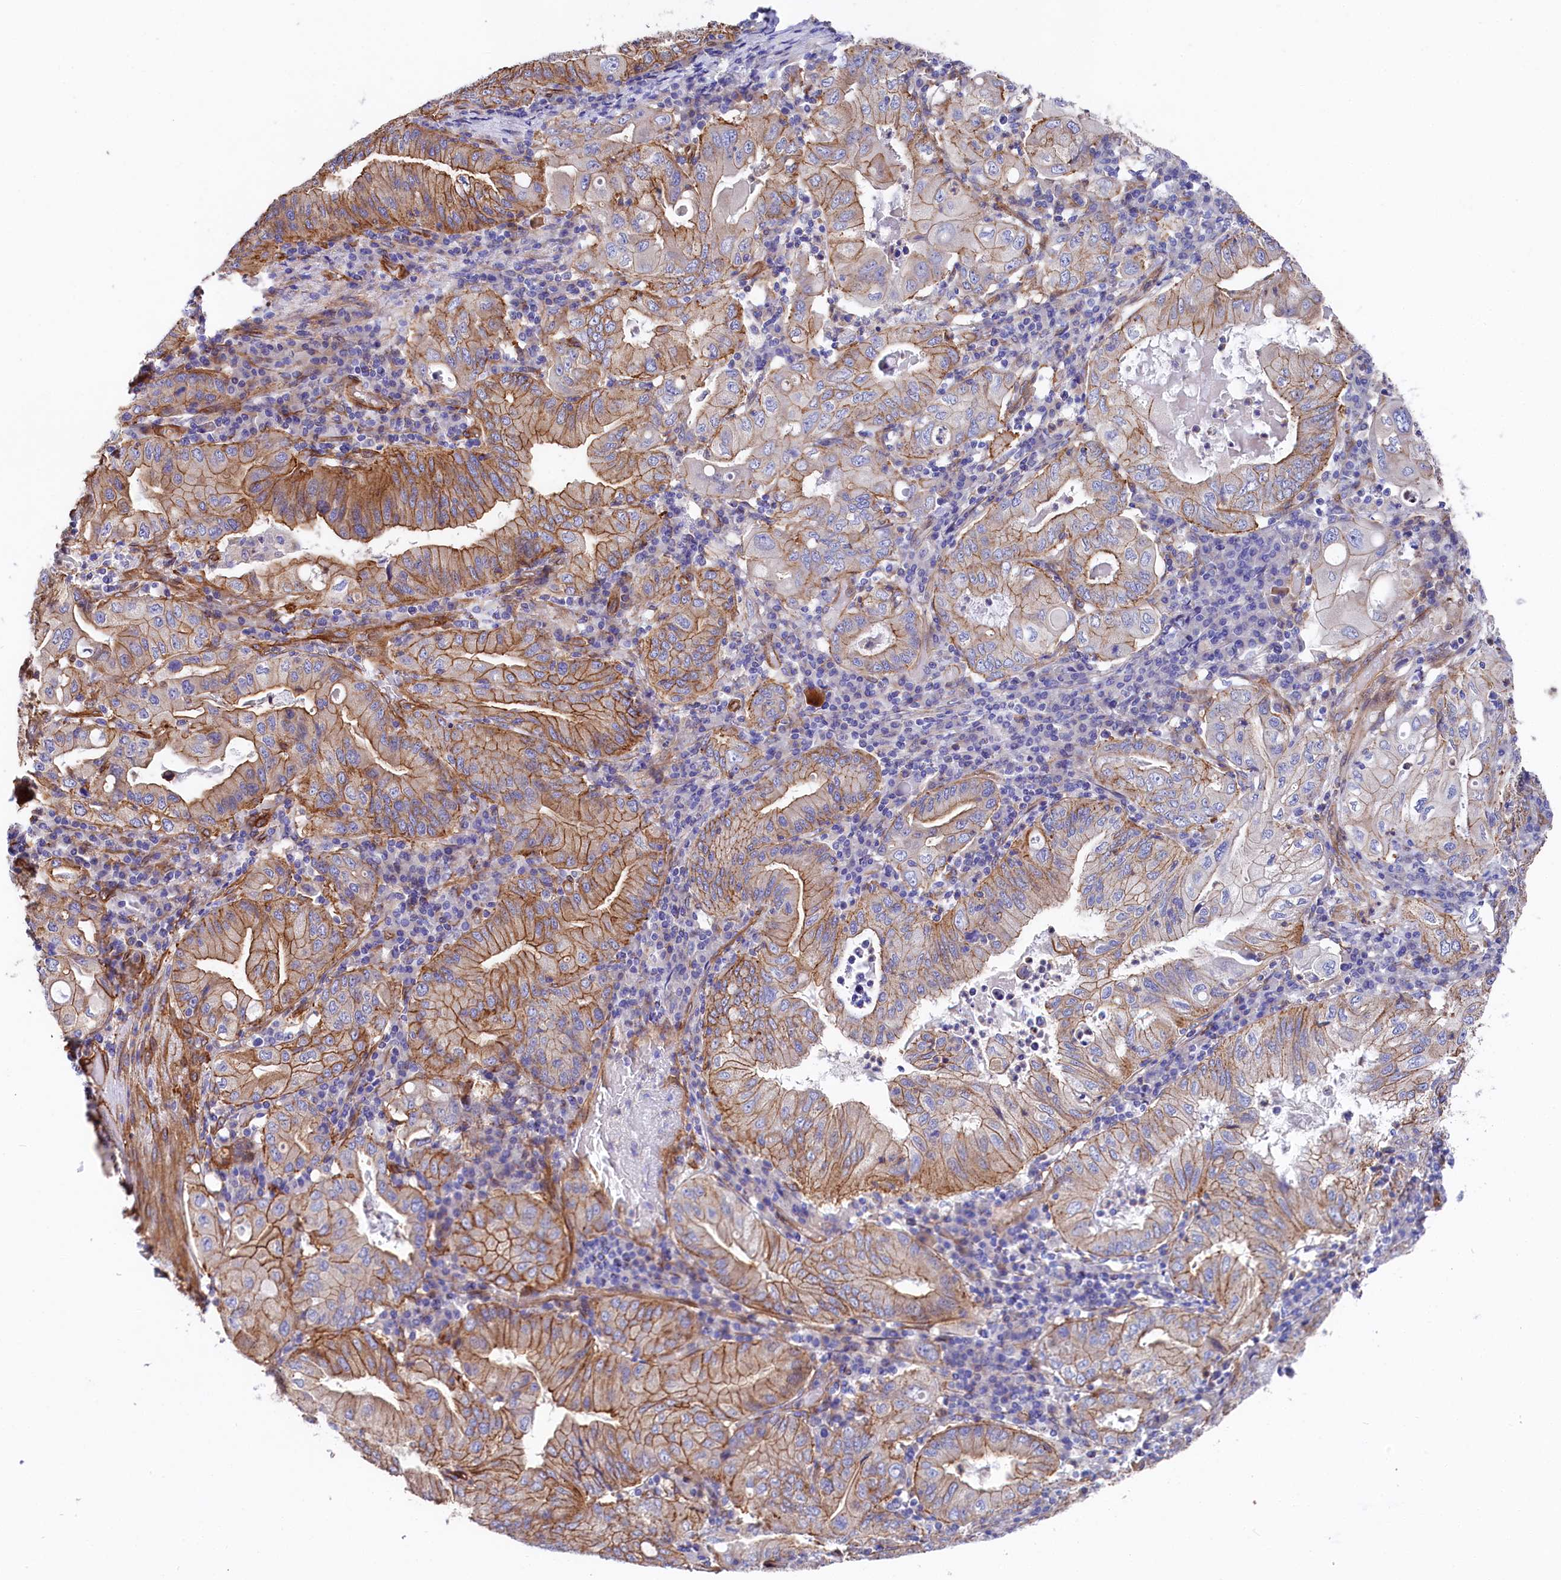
{"staining": {"intensity": "moderate", "quantity": ">75%", "location": "cytoplasmic/membranous"}, "tissue": "stomach cancer", "cell_type": "Tumor cells", "image_type": "cancer", "snomed": [{"axis": "morphology", "description": "Normal tissue, NOS"}, {"axis": "morphology", "description": "Adenocarcinoma, NOS"}, {"axis": "topography", "description": "Esophagus"}, {"axis": "topography", "description": "Stomach, upper"}, {"axis": "topography", "description": "Peripheral nerve tissue"}], "caption": "A brown stain labels moderate cytoplasmic/membranous expression of a protein in stomach cancer tumor cells.", "gene": "TNKS1BP1", "patient": {"sex": "male", "age": 62}}